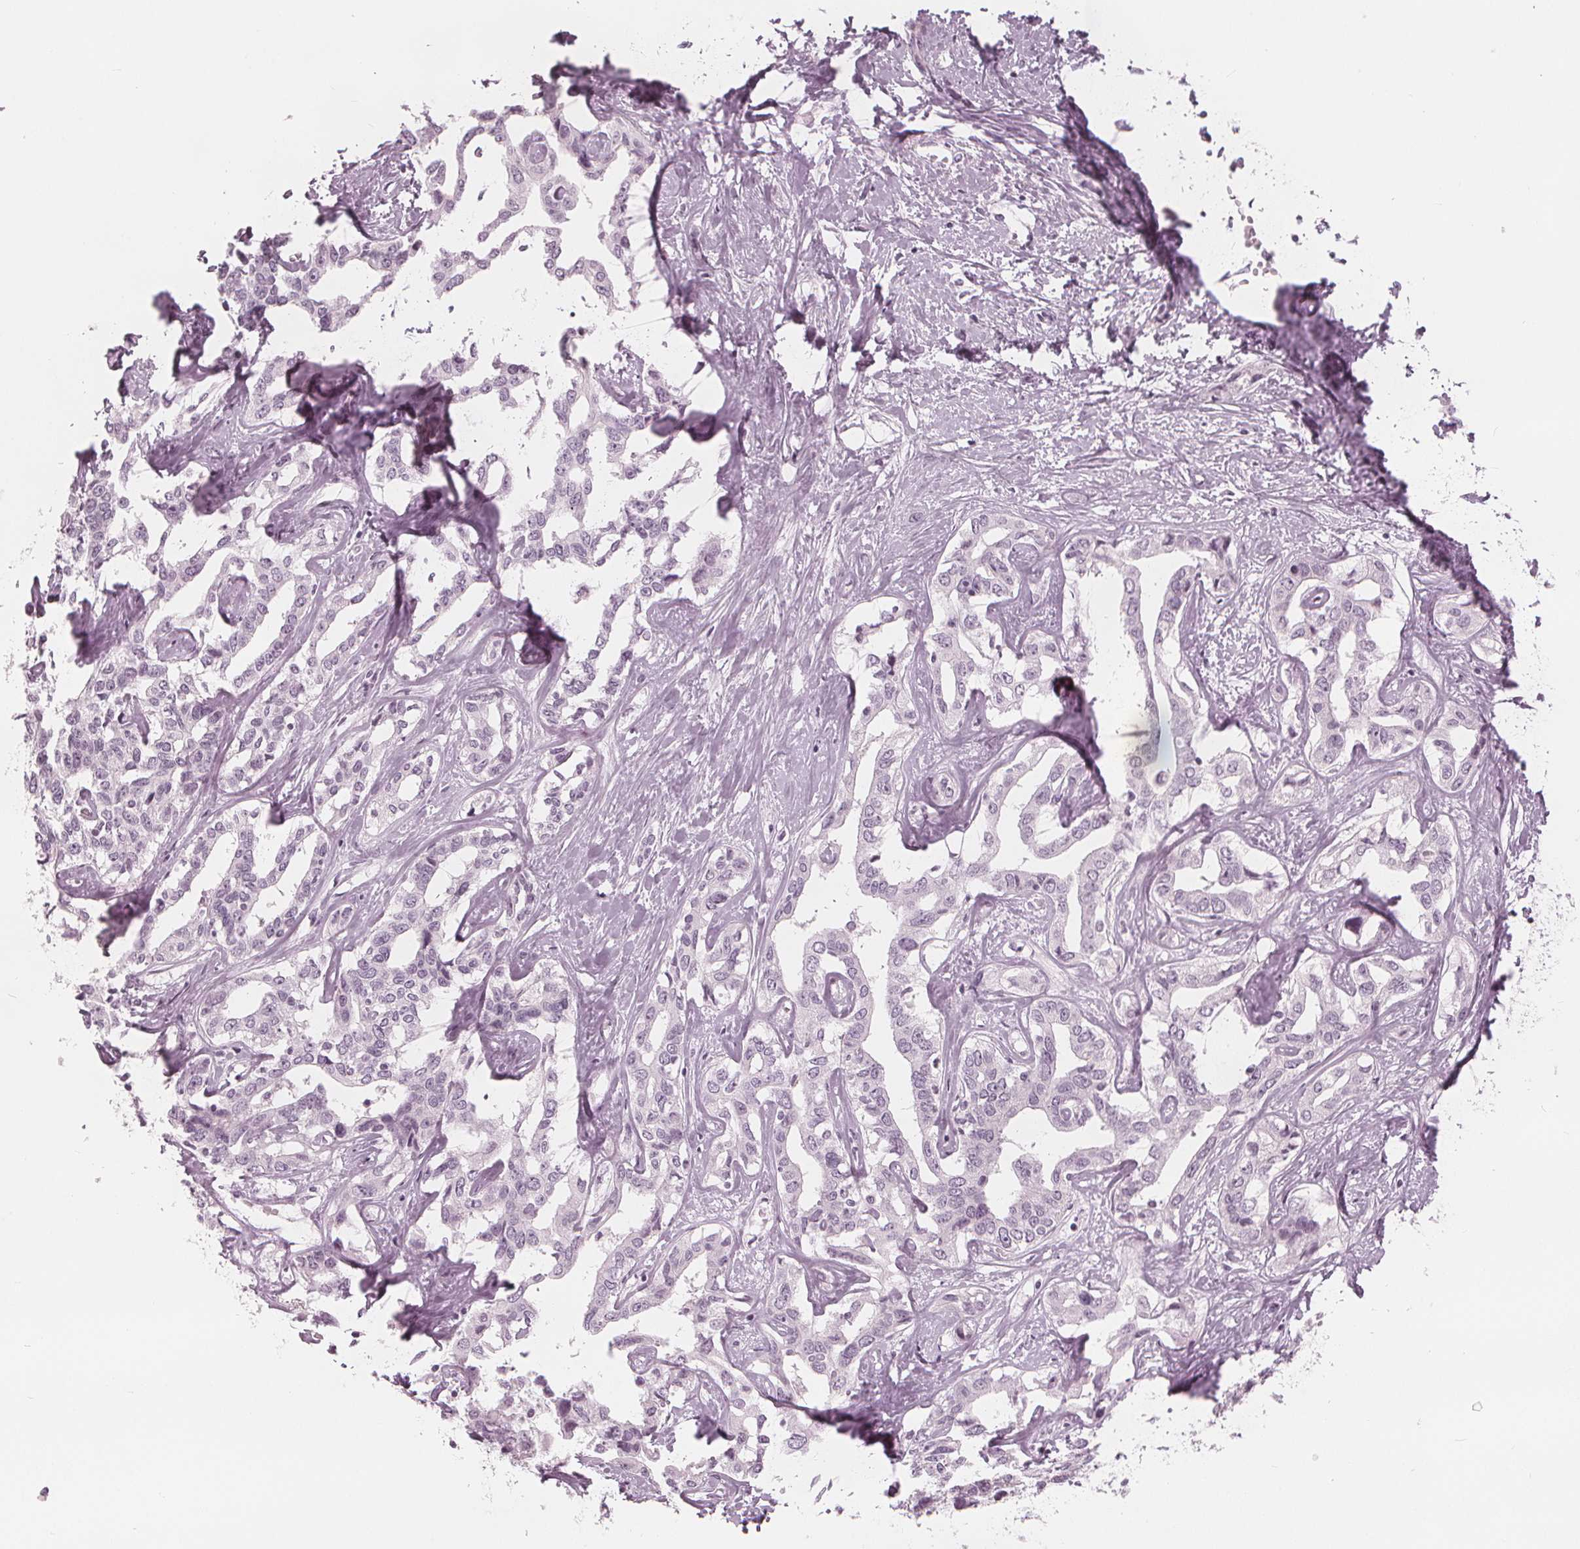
{"staining": {"intensity": "negative", "quantity": "none", "location": "none"}, "tissue": "liver cancer", "cell_type": "Tumor cells", "image_type": "cancer", "snomed": [{"axis": "morphology", "description": "Cholangiocarcinoma"}, {"axis": "topography", "description": "Liver"}], "caption": "This is an immunohistochemistry photomicrograph of human cholangiocarcinoma (liver). There is no positivity in tumor cells.", "gene": "PAEP", "patient": {"sex": "male", "age": 59}}